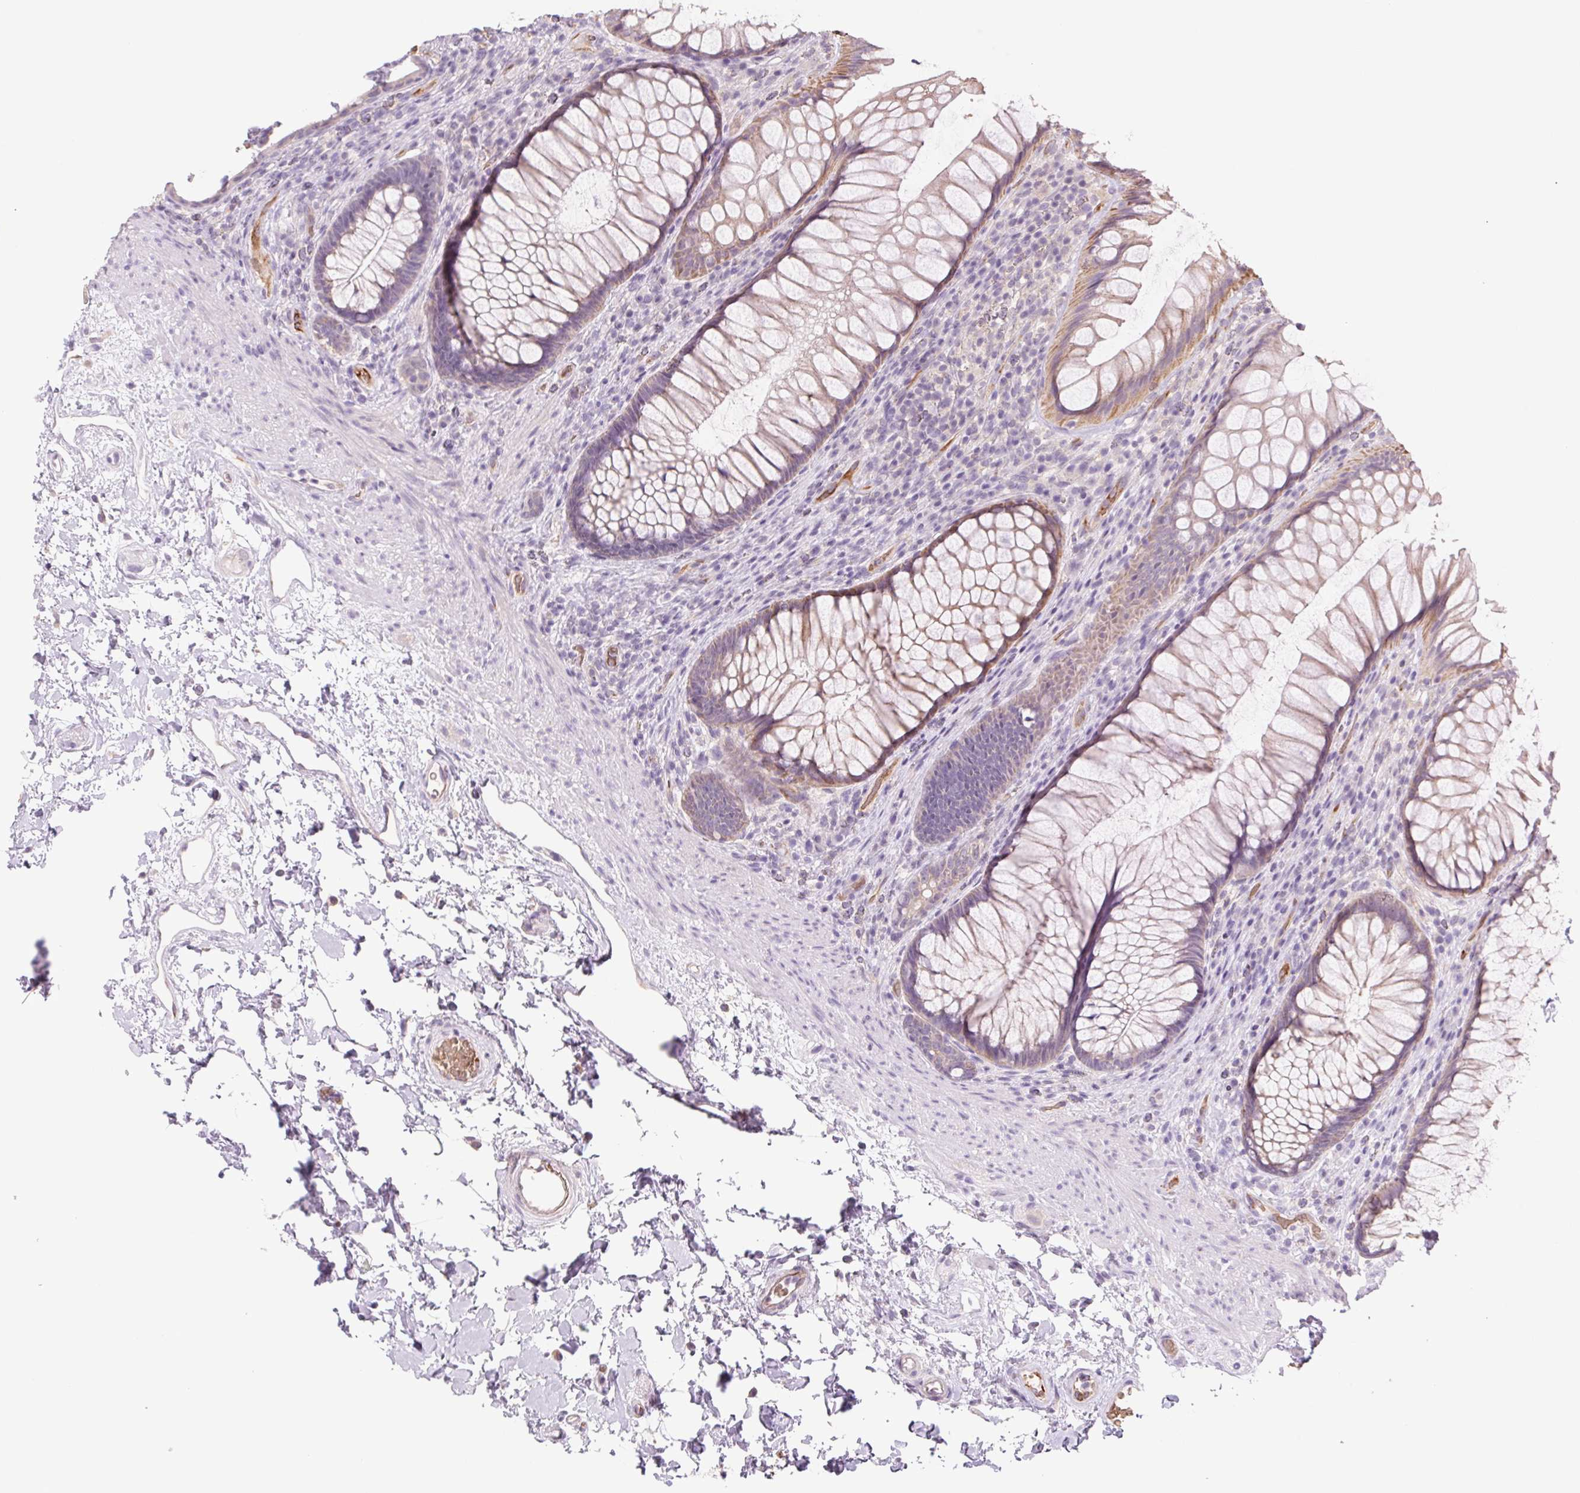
{"staining": {"intensity": "weak", "quantity": "25%-75%", "location": "cytoplasmic/membranous"}, "tissue": "rectum", "cell_type": "Glandular cells", "image_type": "normal", "snomed": [{"axis": "morphology", "description": "Normal tissue, NOS"}, {"axis": "topography", "description": "Smooth muscle"}, {"axis": "topography", "description": "Rectum"}], "caption": "This micrograph exhibits normal rectum stained with immunohistochemistry to label a protein in brown. The cytoplasmic/membranous of glandular cells show weak positivity for the protein. Nuclei are counter-stained blue.", "gene": "IGFL3", "patient": {"sex": "male", "age": 53}}